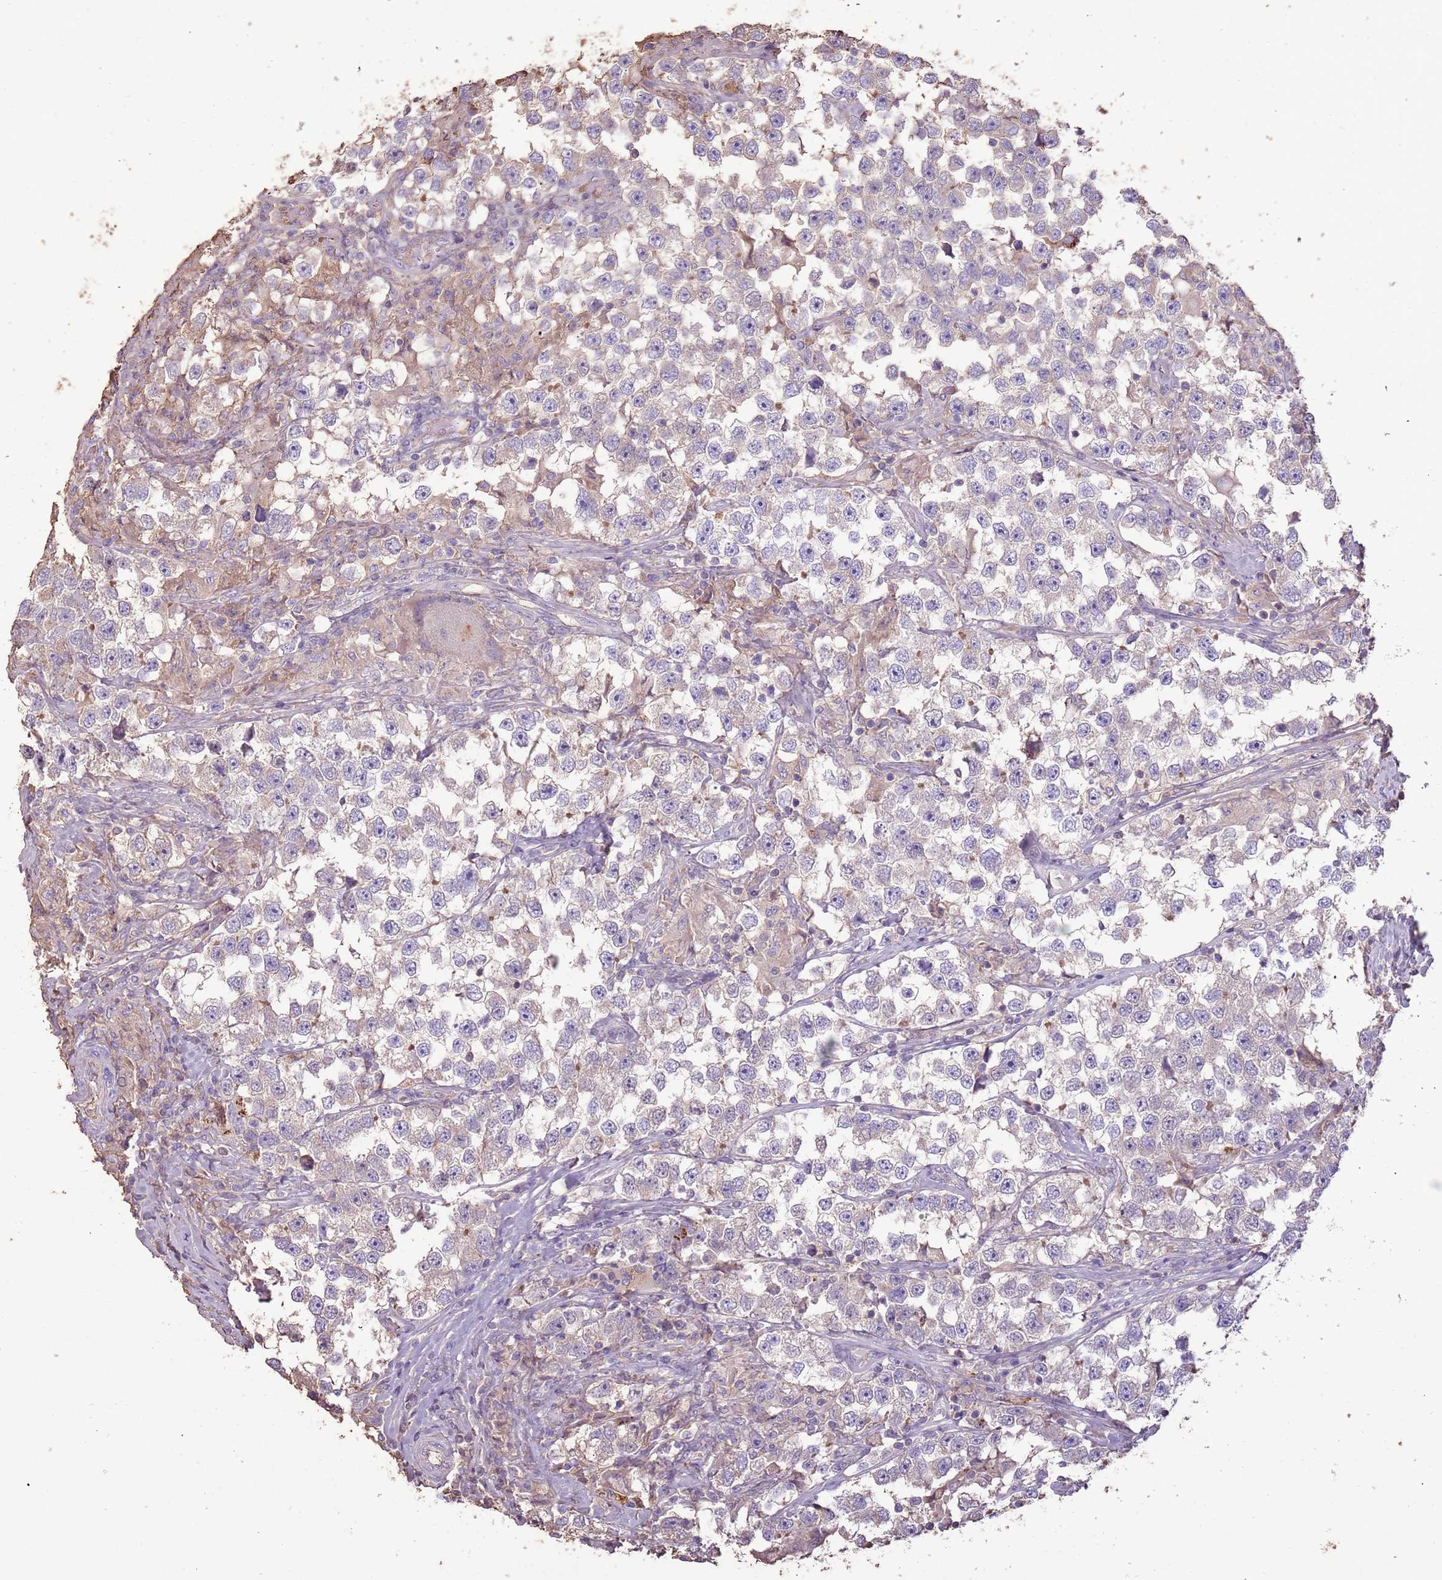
{"staining": {"intensity": "negative", "quantity": "none", "location": "none"}, "tissue": "testis cancer", "cell_type": "Tumor cells", "image_type": "cancer", "snomed": [{"axis": "morphology", "description": "Seminoma, NOS"}, {"axis": "topography", "description": "Testis"}], "caption": "This is an IHC image of human testis cancer (seminoma). There is no positivity in tumor cells.", "gene": "FECH", "patient": {"sex": "male", "age": 46}}